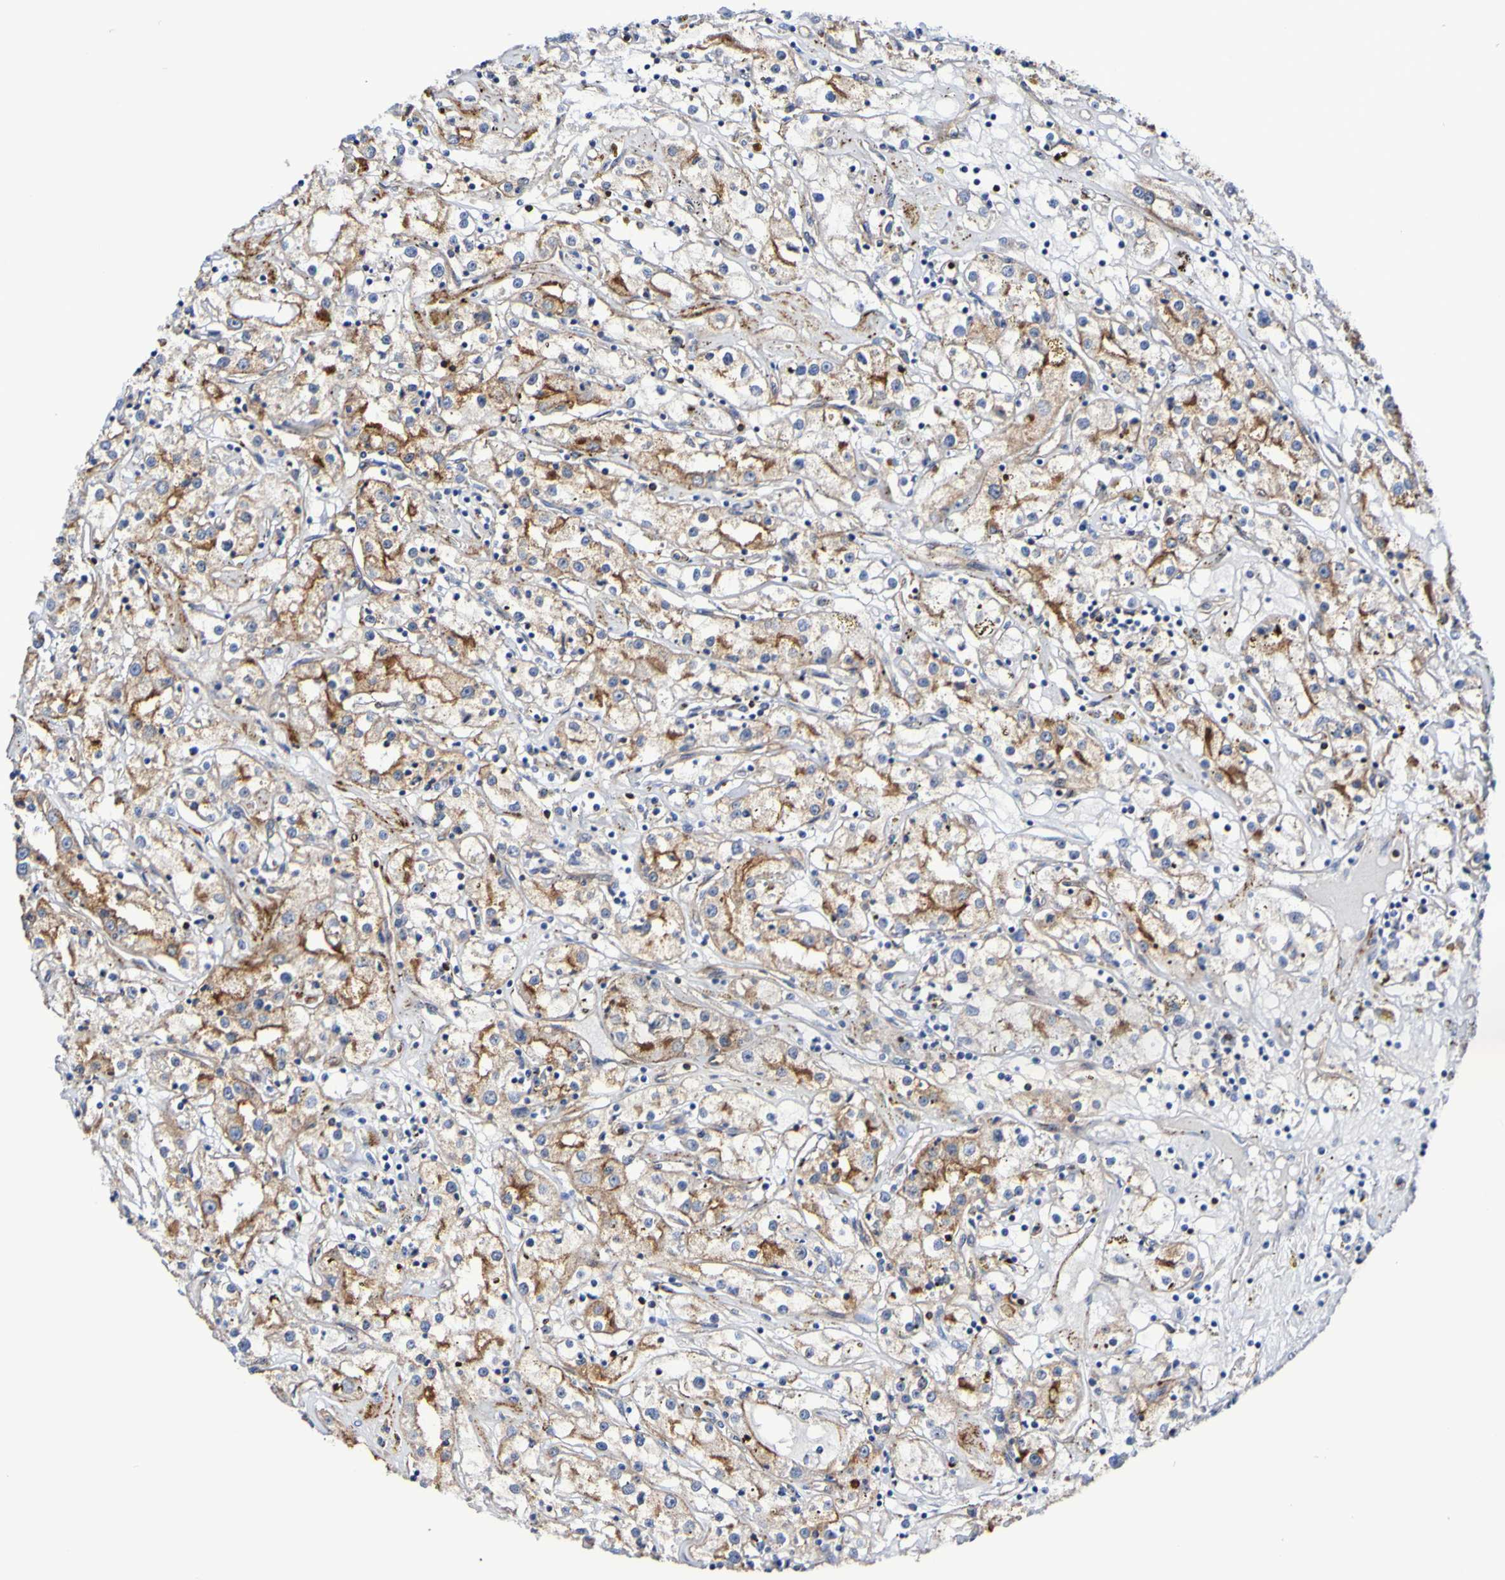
{"staining": {"intensity": "weak", "quantity": ">75%", "location": "cytoplasmic/membranous"}, "tissue": "renal cancer", "cell_type": "Tumor cells", "image_type": "cancer", "snomed": [{"axis": "morphology", "description": "Adenocarcinoma, NOS"}, {"axis": "topography", "description": "Kidney"}], "caption": "Renal cancer (adenocarcinoma) stained with immunohistochemistry (IHC) shows weak cytoplasmic/membranous expression in approximately >75% of tumor cells.", "gene": "GJB1", "patient": {"sex": "male", "age": 56}}